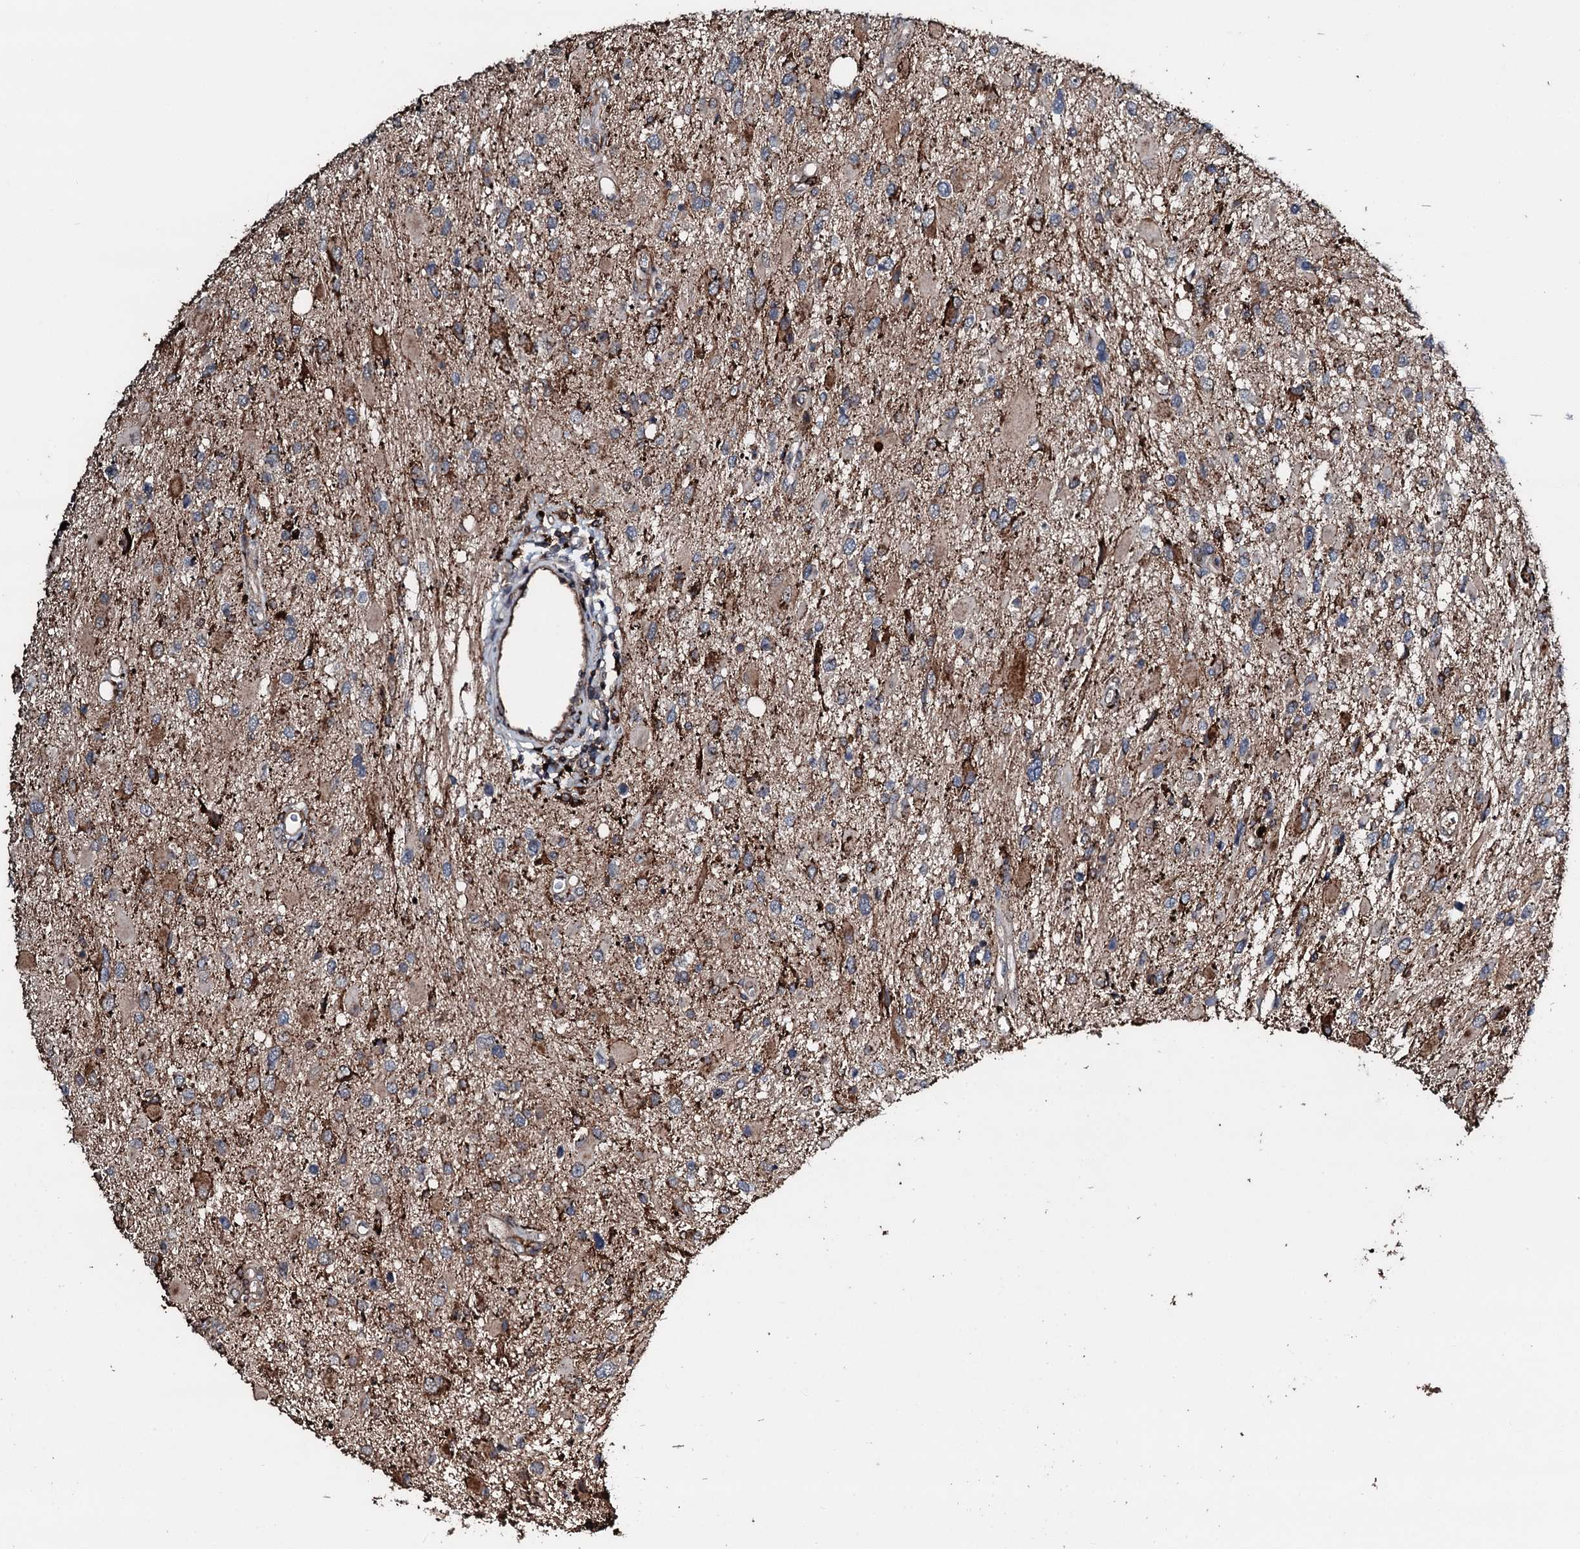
{"staining": {"intensity": "moderate", "quantity": "<25%", "location": "cytoplasmic/membranous"}, "tissue": "glioma", "cell_type": "Tumor cells", "image_type": "cancer", "snomed": [{"axis": "morphology", "description": "Glioma, malignant, High grade"}, {"axis": "topography", "description": "Brain"}], "caption": "Glioma stained for a protein reveals moderate cytoplasmic/membranous positivity in tumor cells.", "gene": "TPGS2", "patient": {"sex": "male", "age": 53}}